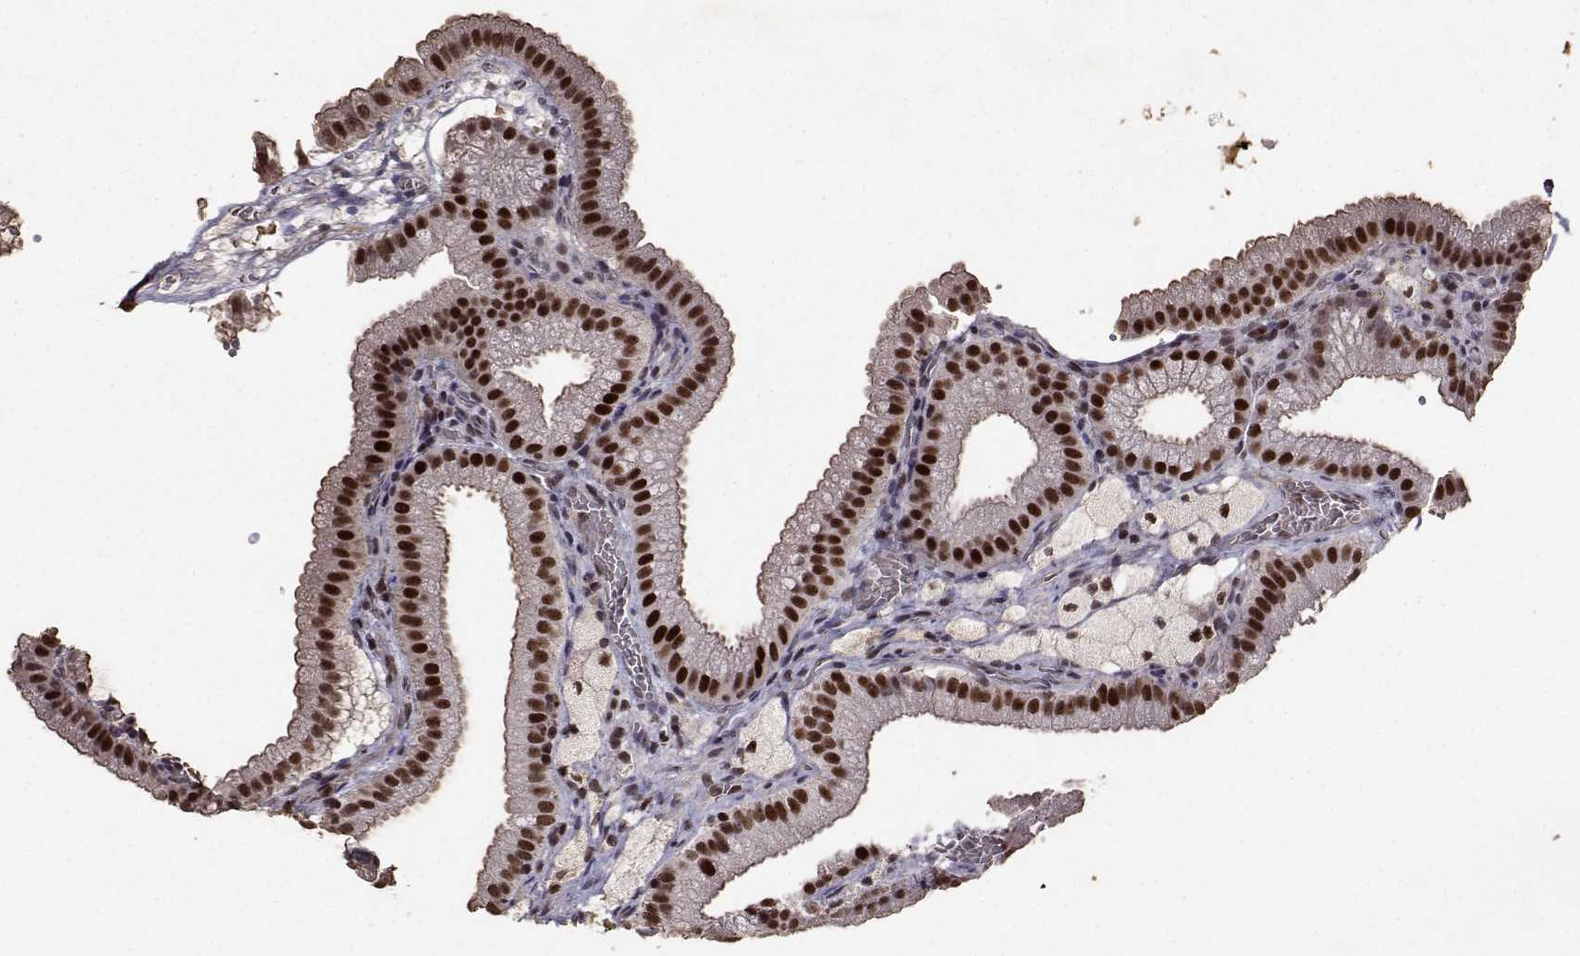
{"staining": {"intensity": "strong", "quantity": ">75%", "location": "nuclear"}, "tissue": "gallbladder", "cell_type": "Glandular cells", "image_type": "normal", "snomed": [{"axis": "morphology", "description": "Normal tissue, NOS"}, {"axis": "topography", "description": "Gallbladder"}], "caption": "The photomicrograph exhibits a brown stain indicating the presence of a protein in the nuclear of glandular cells in gallbladder.", "gene": "TOE1", "patient": {"sex": "female", "age": 63}}